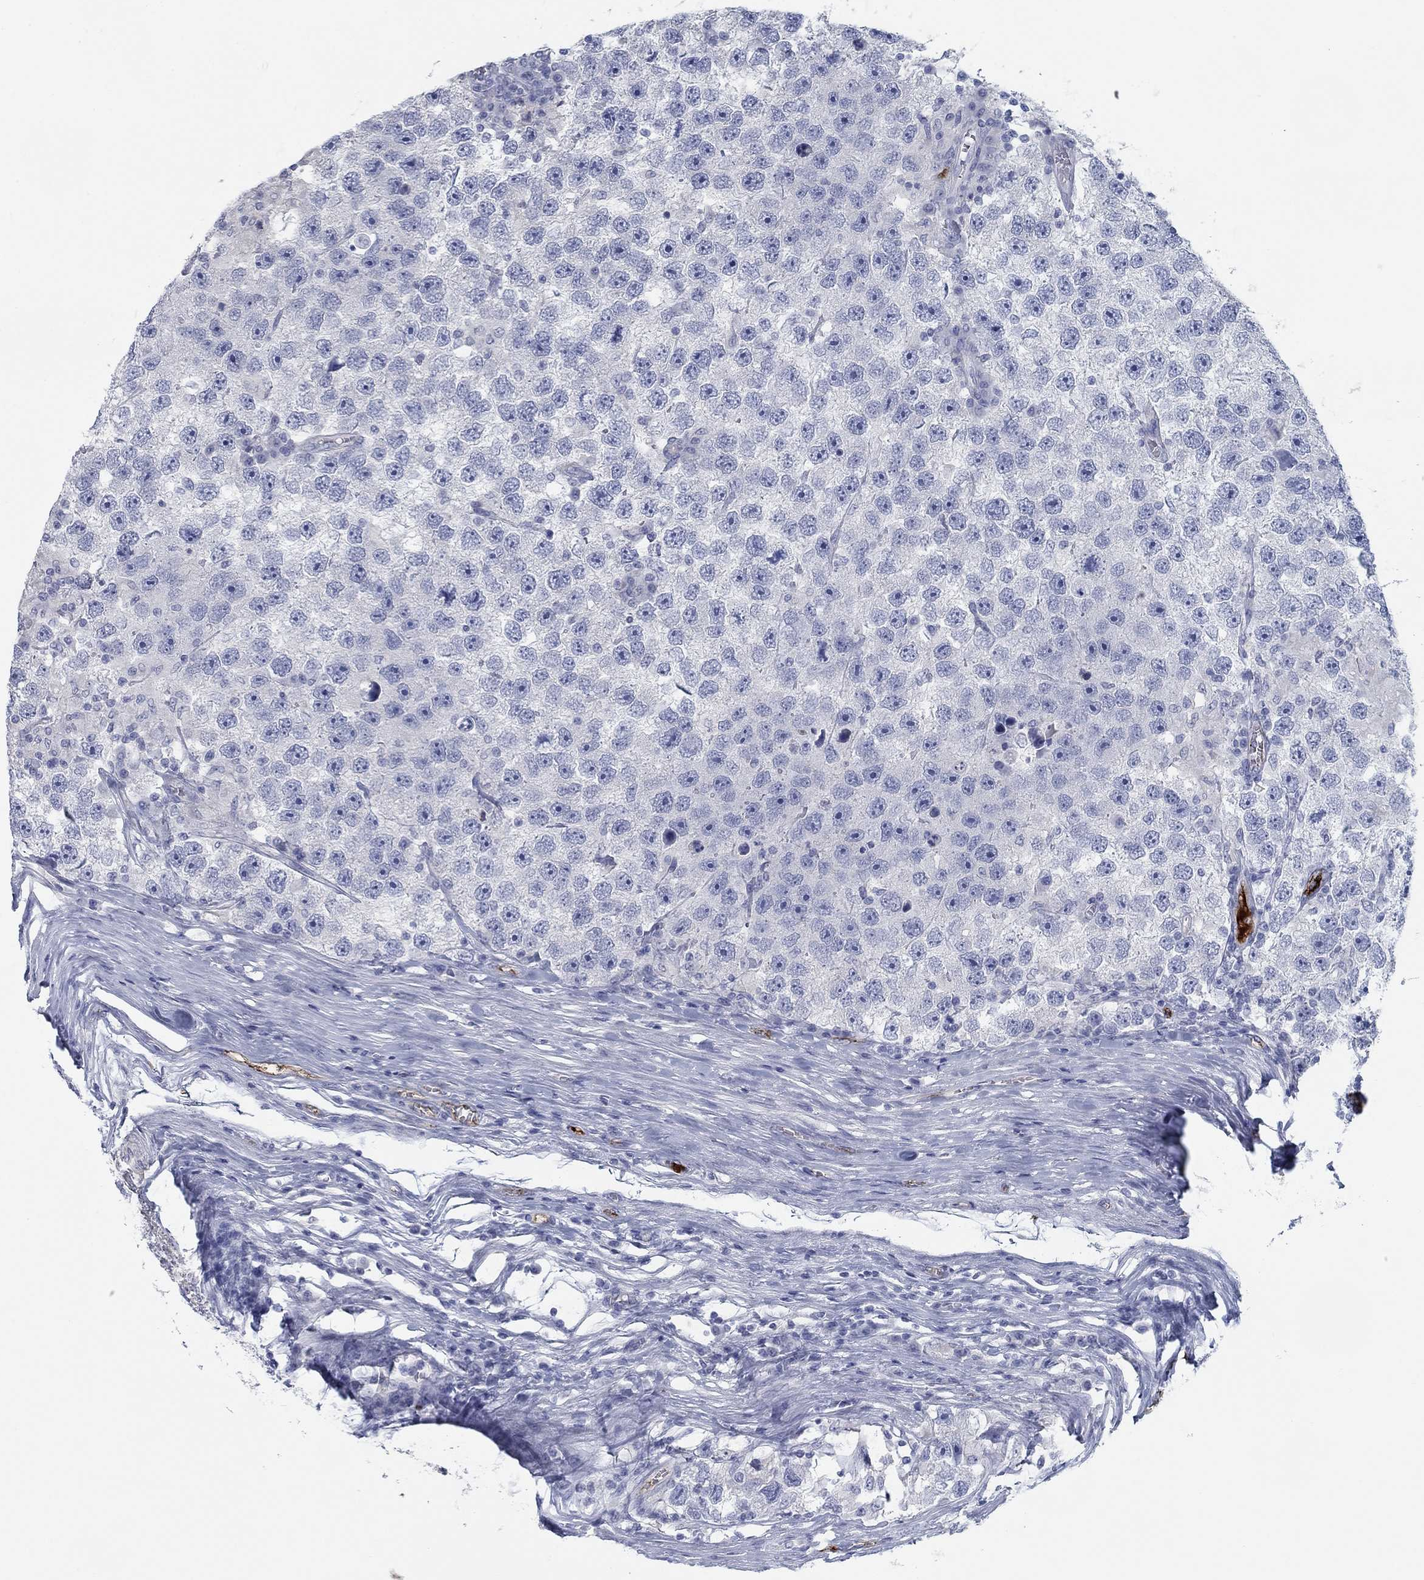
{"staining": {"intensity": "negative", "quantity": "none", "location": "none"}, "tissue": "testis cancer", "cell_type": "Tumor cells", "image_type": "cancer", "snomed": [{"axis": "morphology", "description": "Seminoma, NOS"}, {"axis": "topography", "description": "Testis"}], "caption": "This image is of testis seminoma stained with immunohistochemistry to label a protein in brown with the nuclei are counter-stained blue. There is no expression in tumor cells. (Stains: DAB immunohistochemistry (IHC) with hematoxylin counter stain, Microscopy: brightfield microscopy at high magnification).", "gene": "APOC3", "patient": {"sex": "male", "age": 26}}